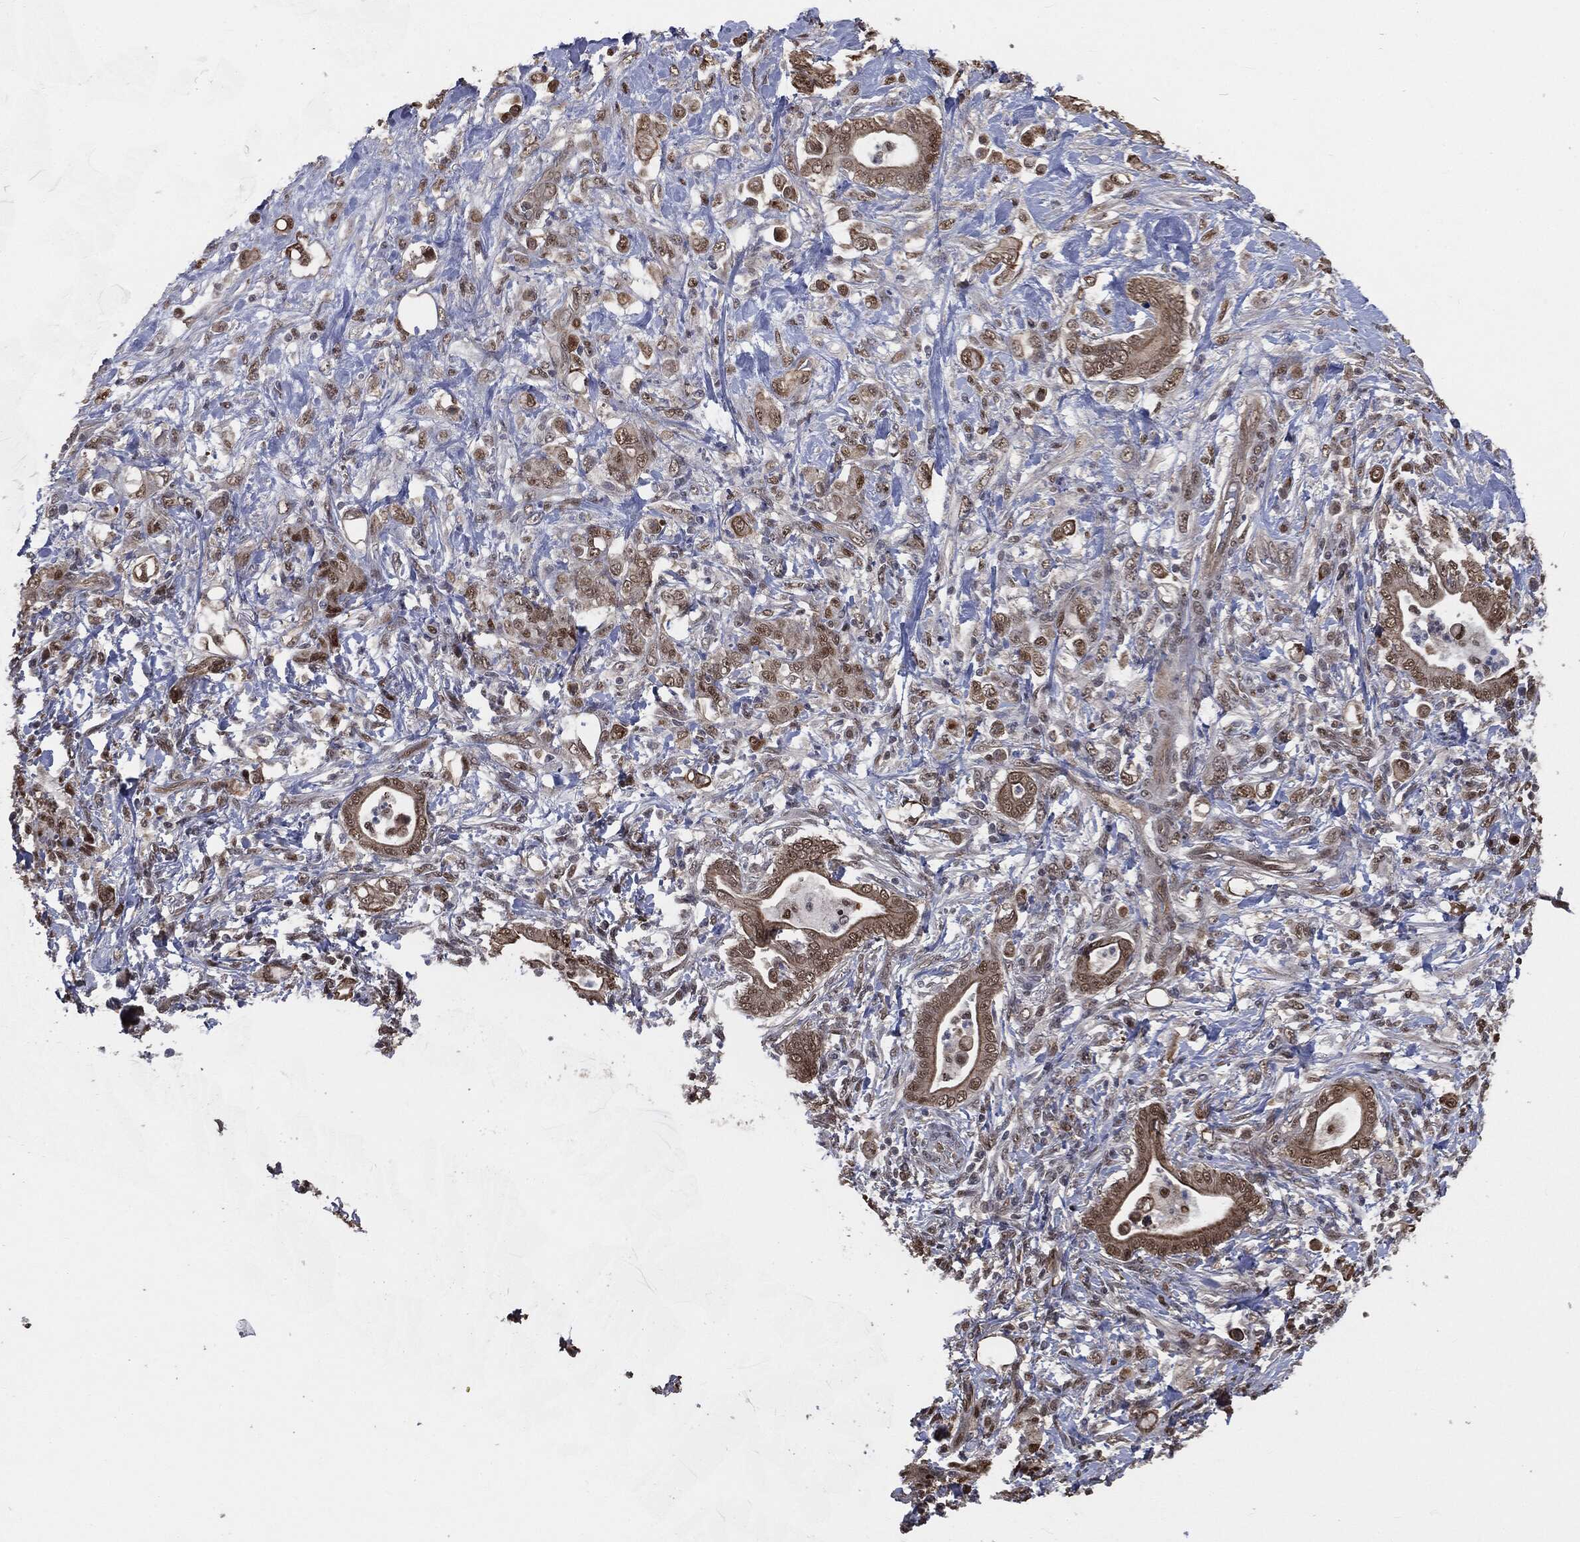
{"staining": {"intensity": "strong", "quantity": "<25%", "location": "nuclear"}, "tissue": "stomach cancer", "cell_type": "Tumor cells", "image_type": "cancer", "snomed": [{"axis": "morphology", "description": "Adenocarcinoma, NOS"}, {"axis": "topography", "description": "Stomach"}], "caption": "Stomach adenocarcinoma stained with immunohistochemistry (IHC) demonstrates strong nuclear expression in about <25% of tumor cells.", "gene": "SHLD2", "patient": {"sex": "female", "age": 79}}